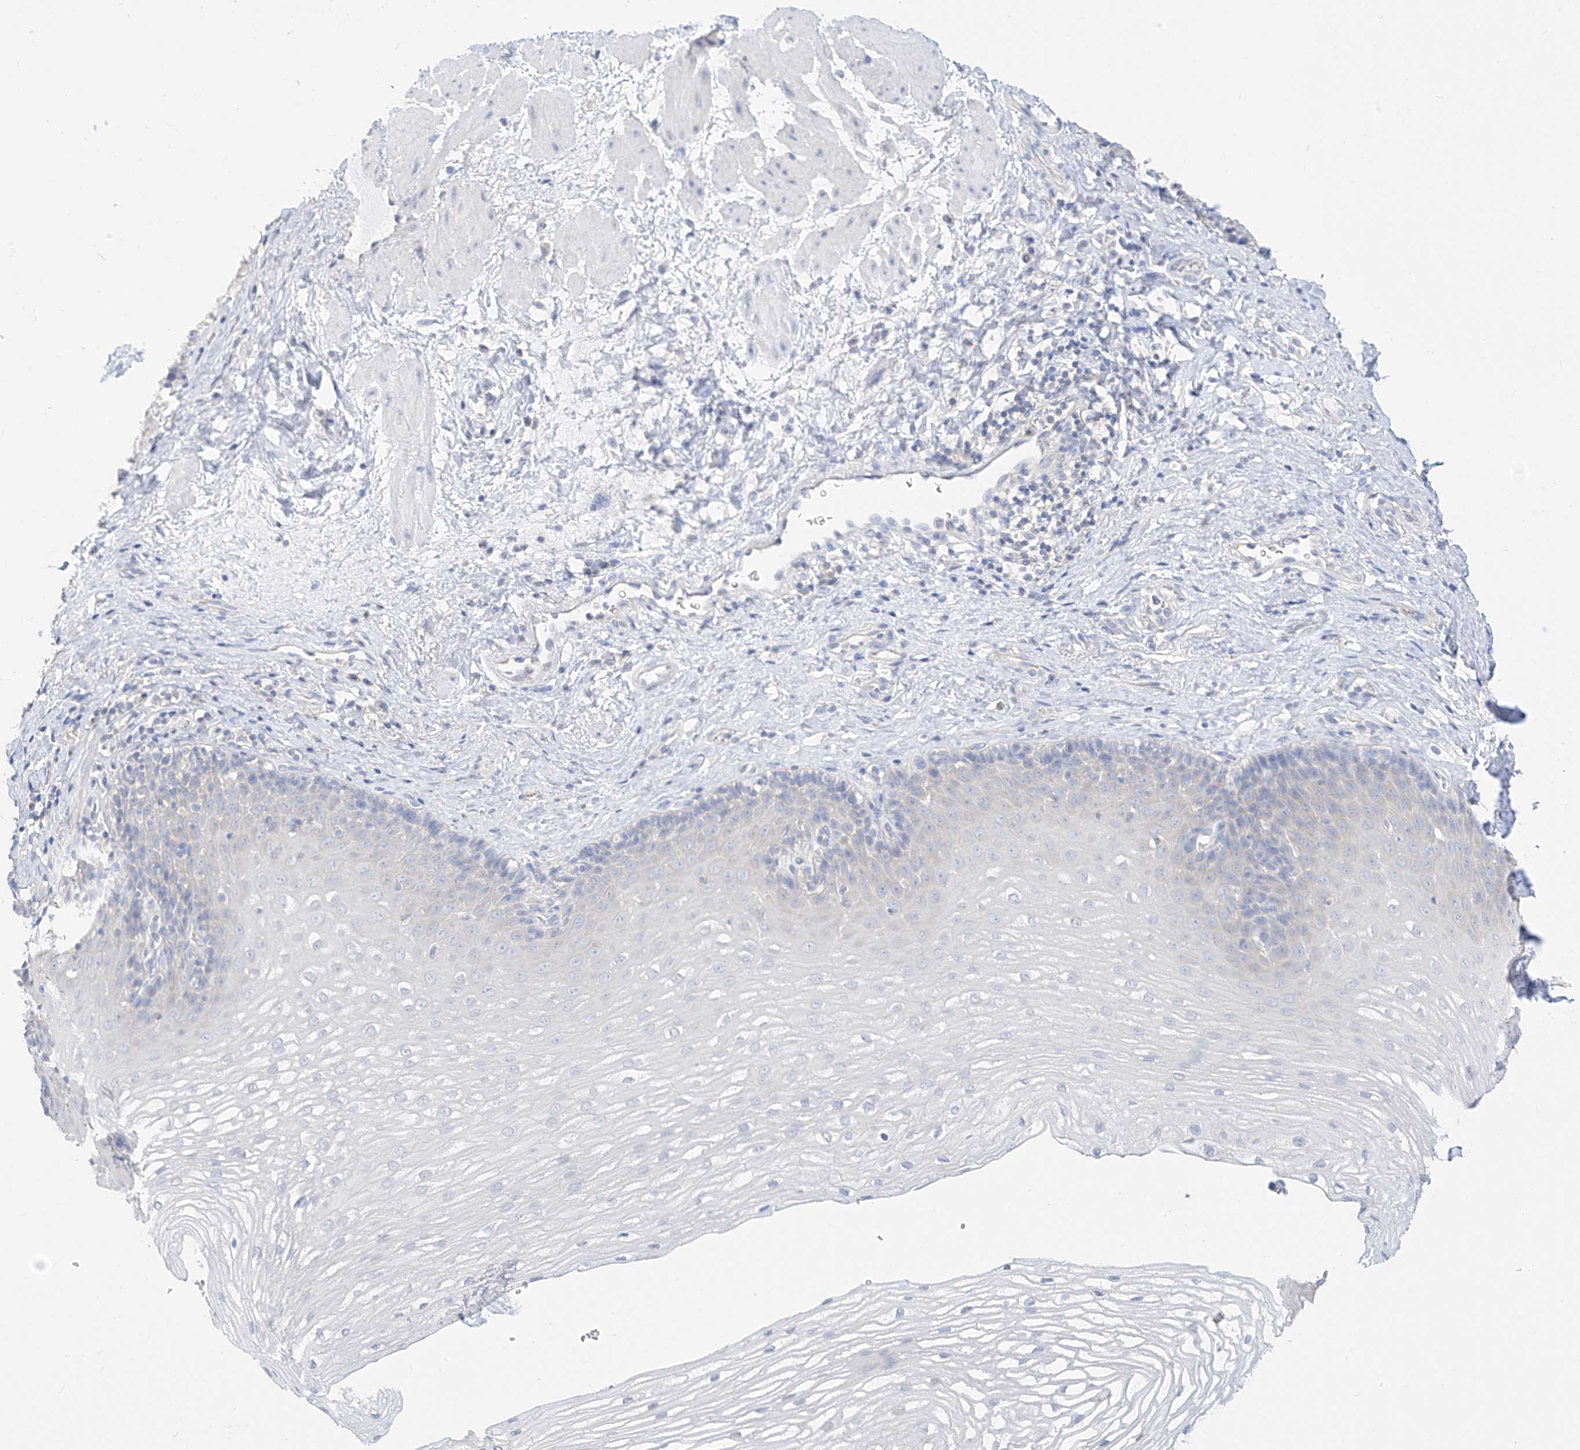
{"staining": {"intensity": "negative", "quantity": "none", "location": "none"}, "tissue": "esophagus", "cell_type": "Squamous epithelial cells", "image_type": "normal", "snomed": [{"axis": "morphology", "description": "Normal tissue, NOS"}, {"axis": "topography", "description": "Esophagus"}], "caption": "The immunohistochemistry (IHC) photomicrograph has no significant staining in squamous epithelial cells of esophagus.", "gene": "ZZEF1", "patient": {"sex": "female", "age": 66}}